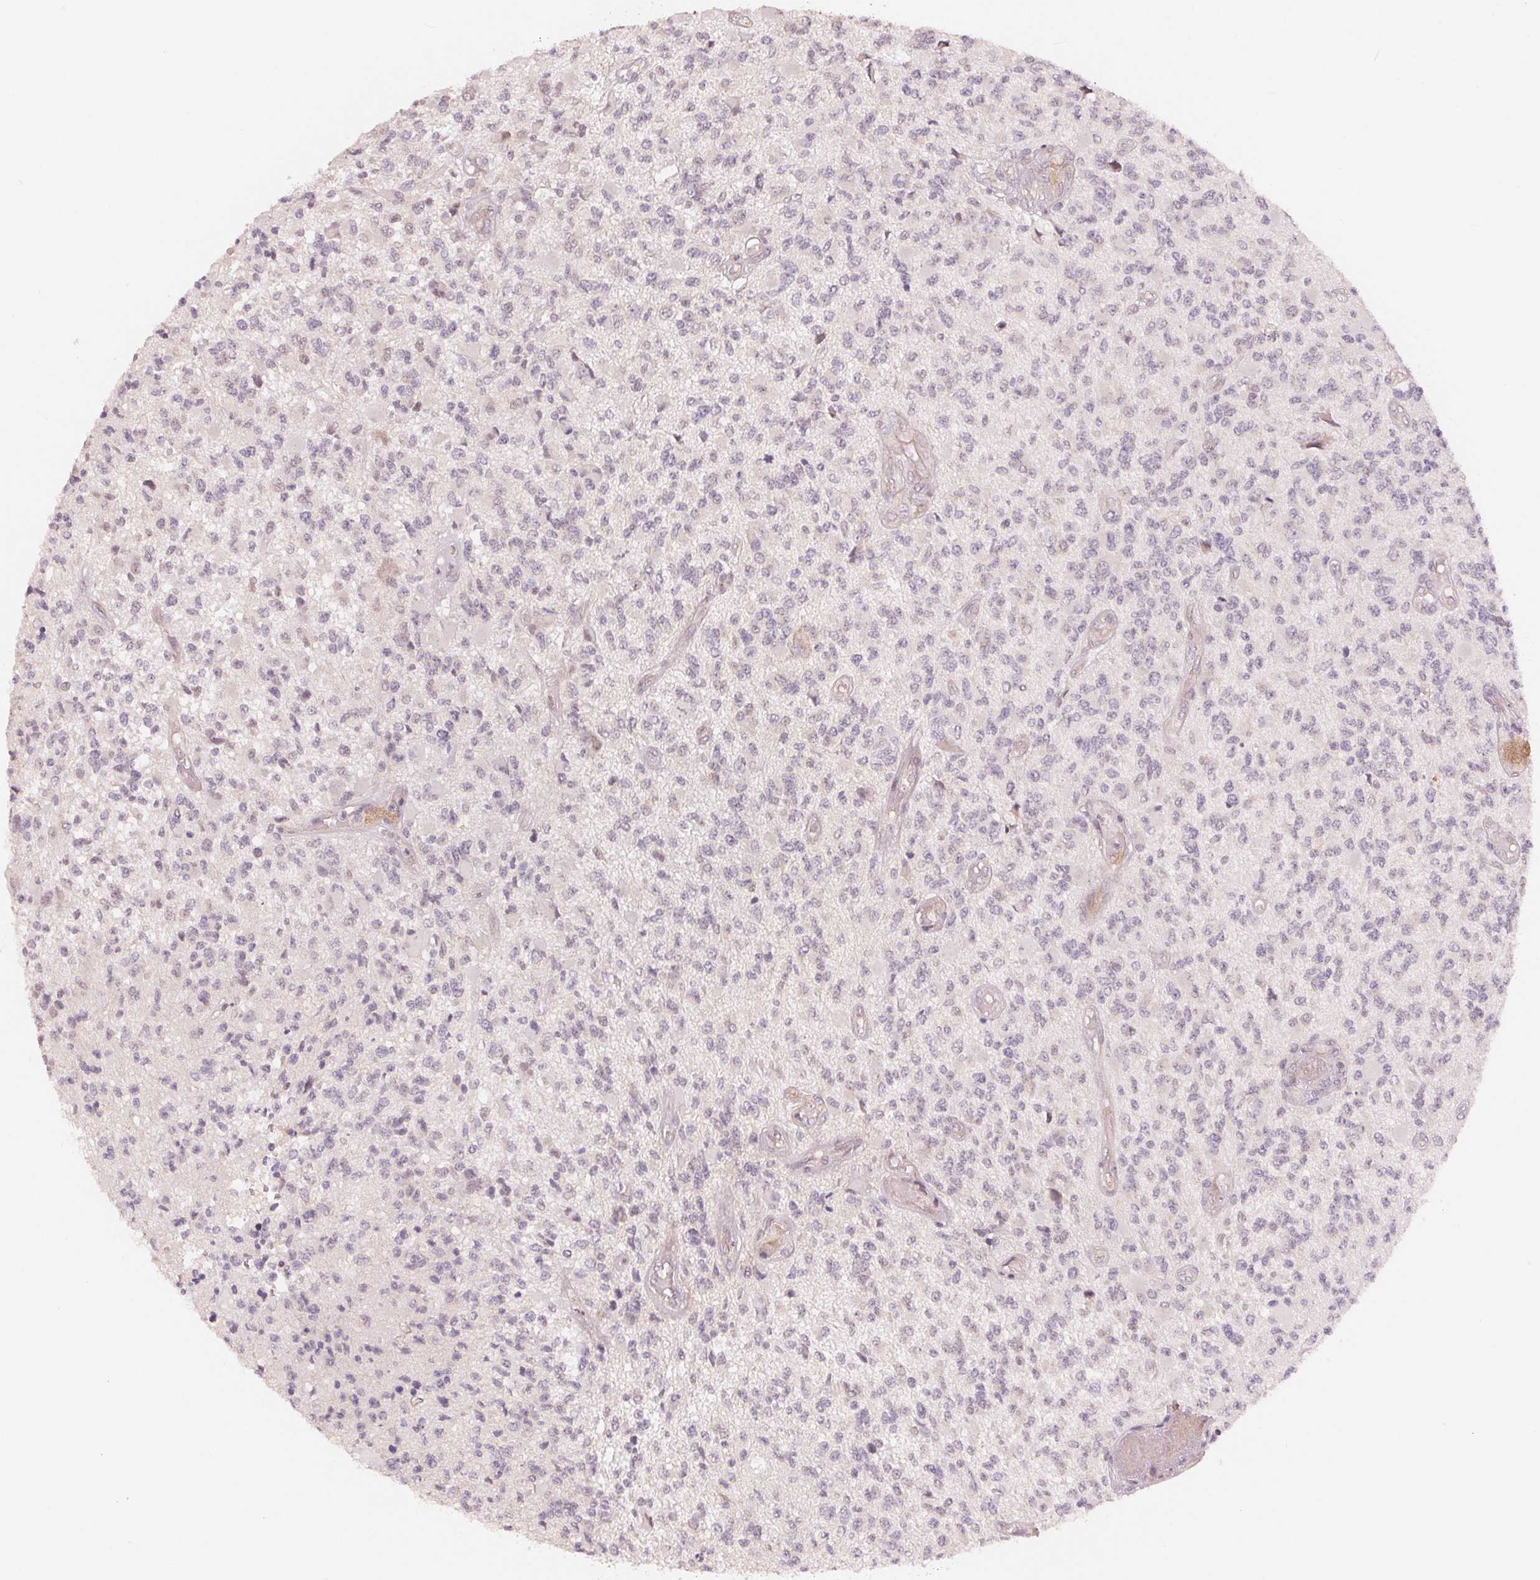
{"staining": {"intensity": "negative", "quantity": "none", "location": "none"}, "tissue": "glioma", "cell_type": "Tumor cells", "image_type": "cancer", "snomed": [{"axis": "morphology", "description": "Glioma, malignant, High grade"}, {"axis": "topography", "description": "Brain"}], "caption": "A micrograph of malignant glioma (high-grade) stained for a protein demonstrates no brown staining in tumor cells.", "gene": "DENND2C", "patient": {"sex": "female", "age": 63}}